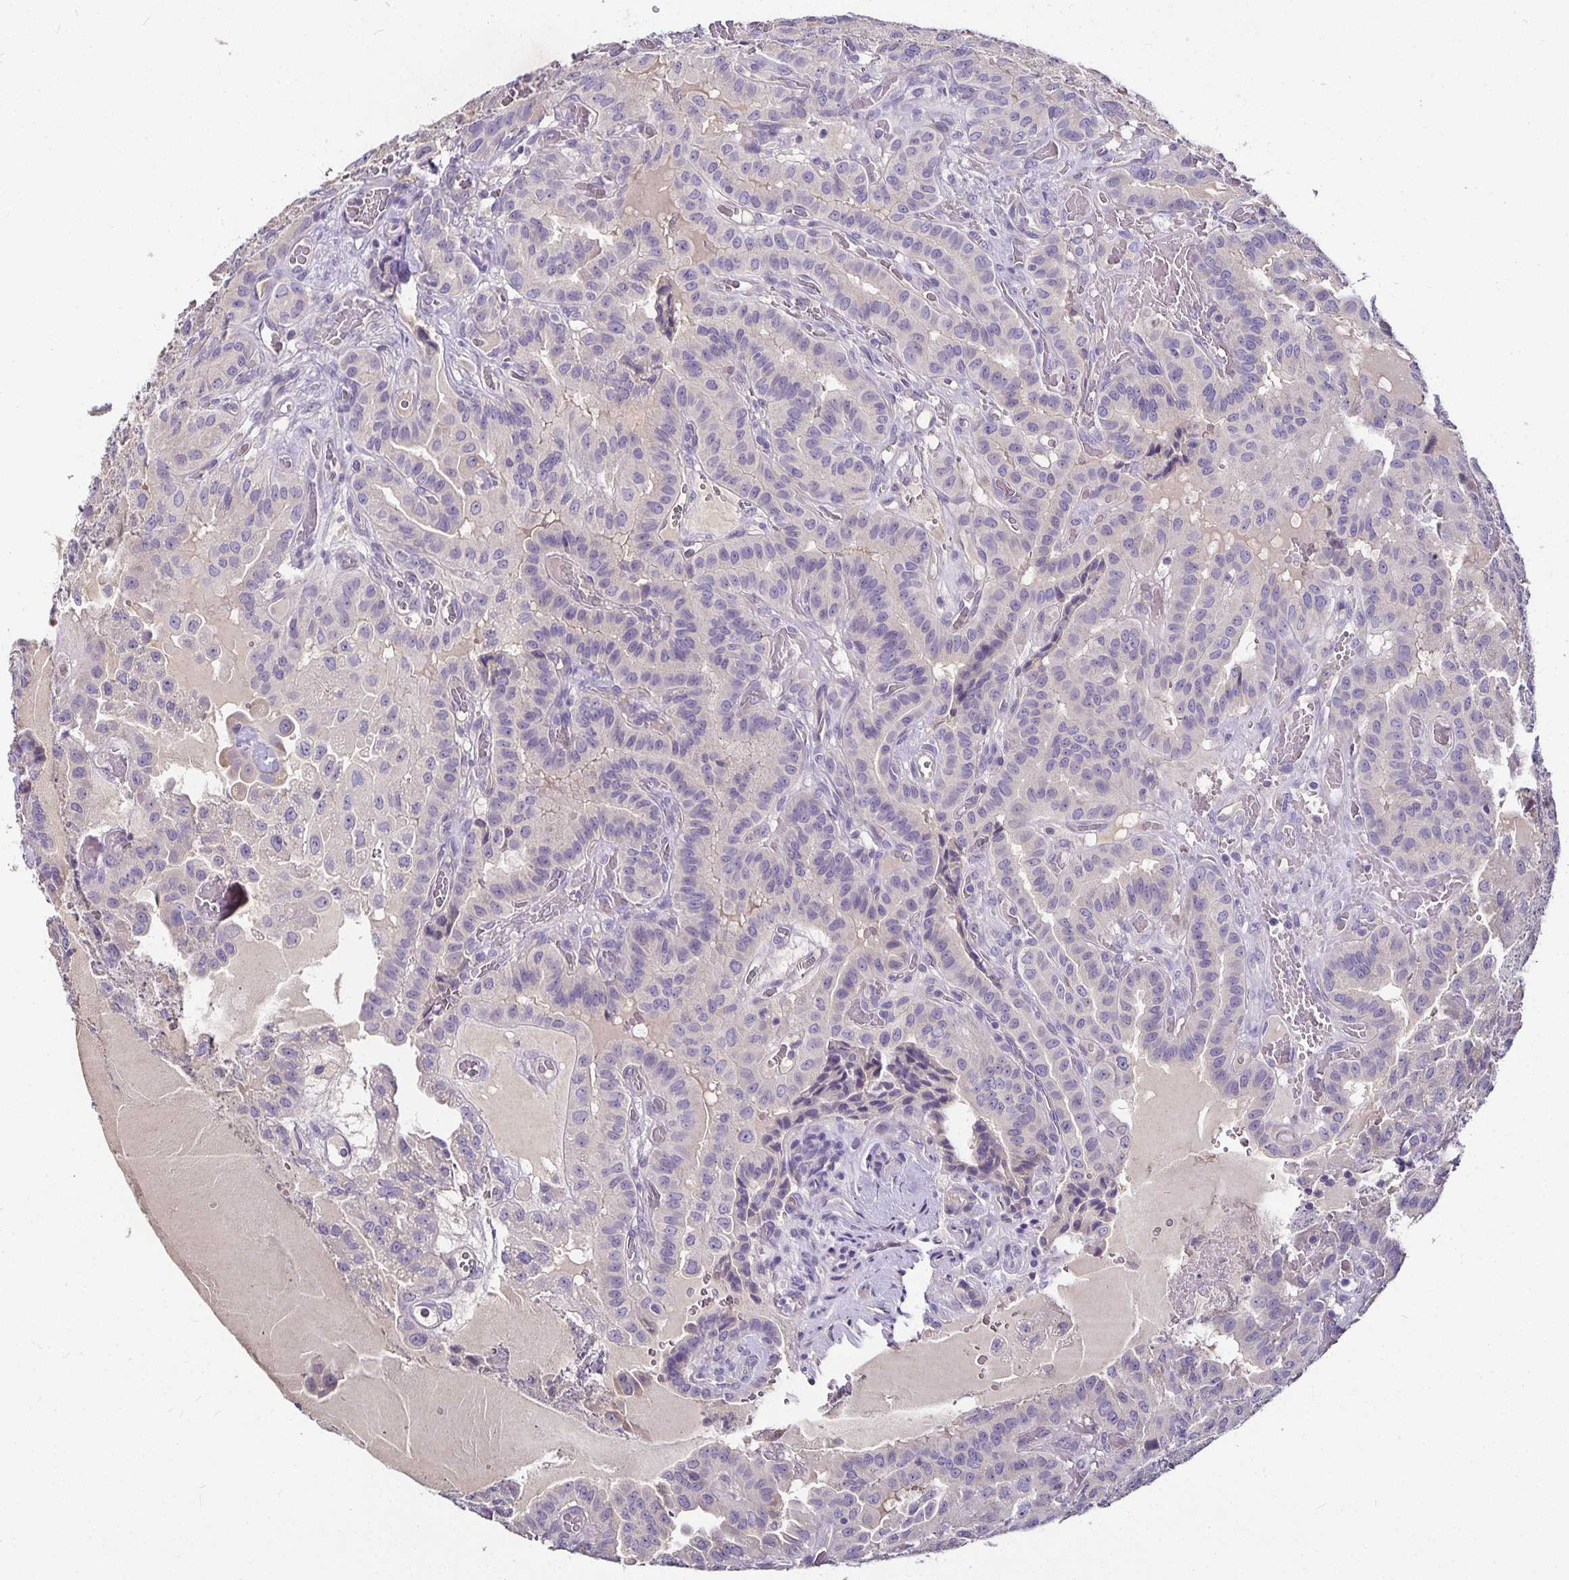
{"staining": {"intensity": "negative", "quantity": "none", "location": "none"}, "tissue": "thyroid cancer", "cell_type": "Tumor cells", "image_type": "cancer", "snomed": [{"axis": "morphology", "description": "Papillary adenocarcinoma, NOS"}, {"axis": "morphology", "description": "Papillary adenoma metastatic"}, {"axis": "topography", "description": "Thyroid gland"}], "caption": "The immunohistochemistry image has no significant staining in tumor cells of thyroid cancer (papillary adenoma metastatic) tissue.", "gene": "CA12", "patient": {"sex": "male", "age": 87}}